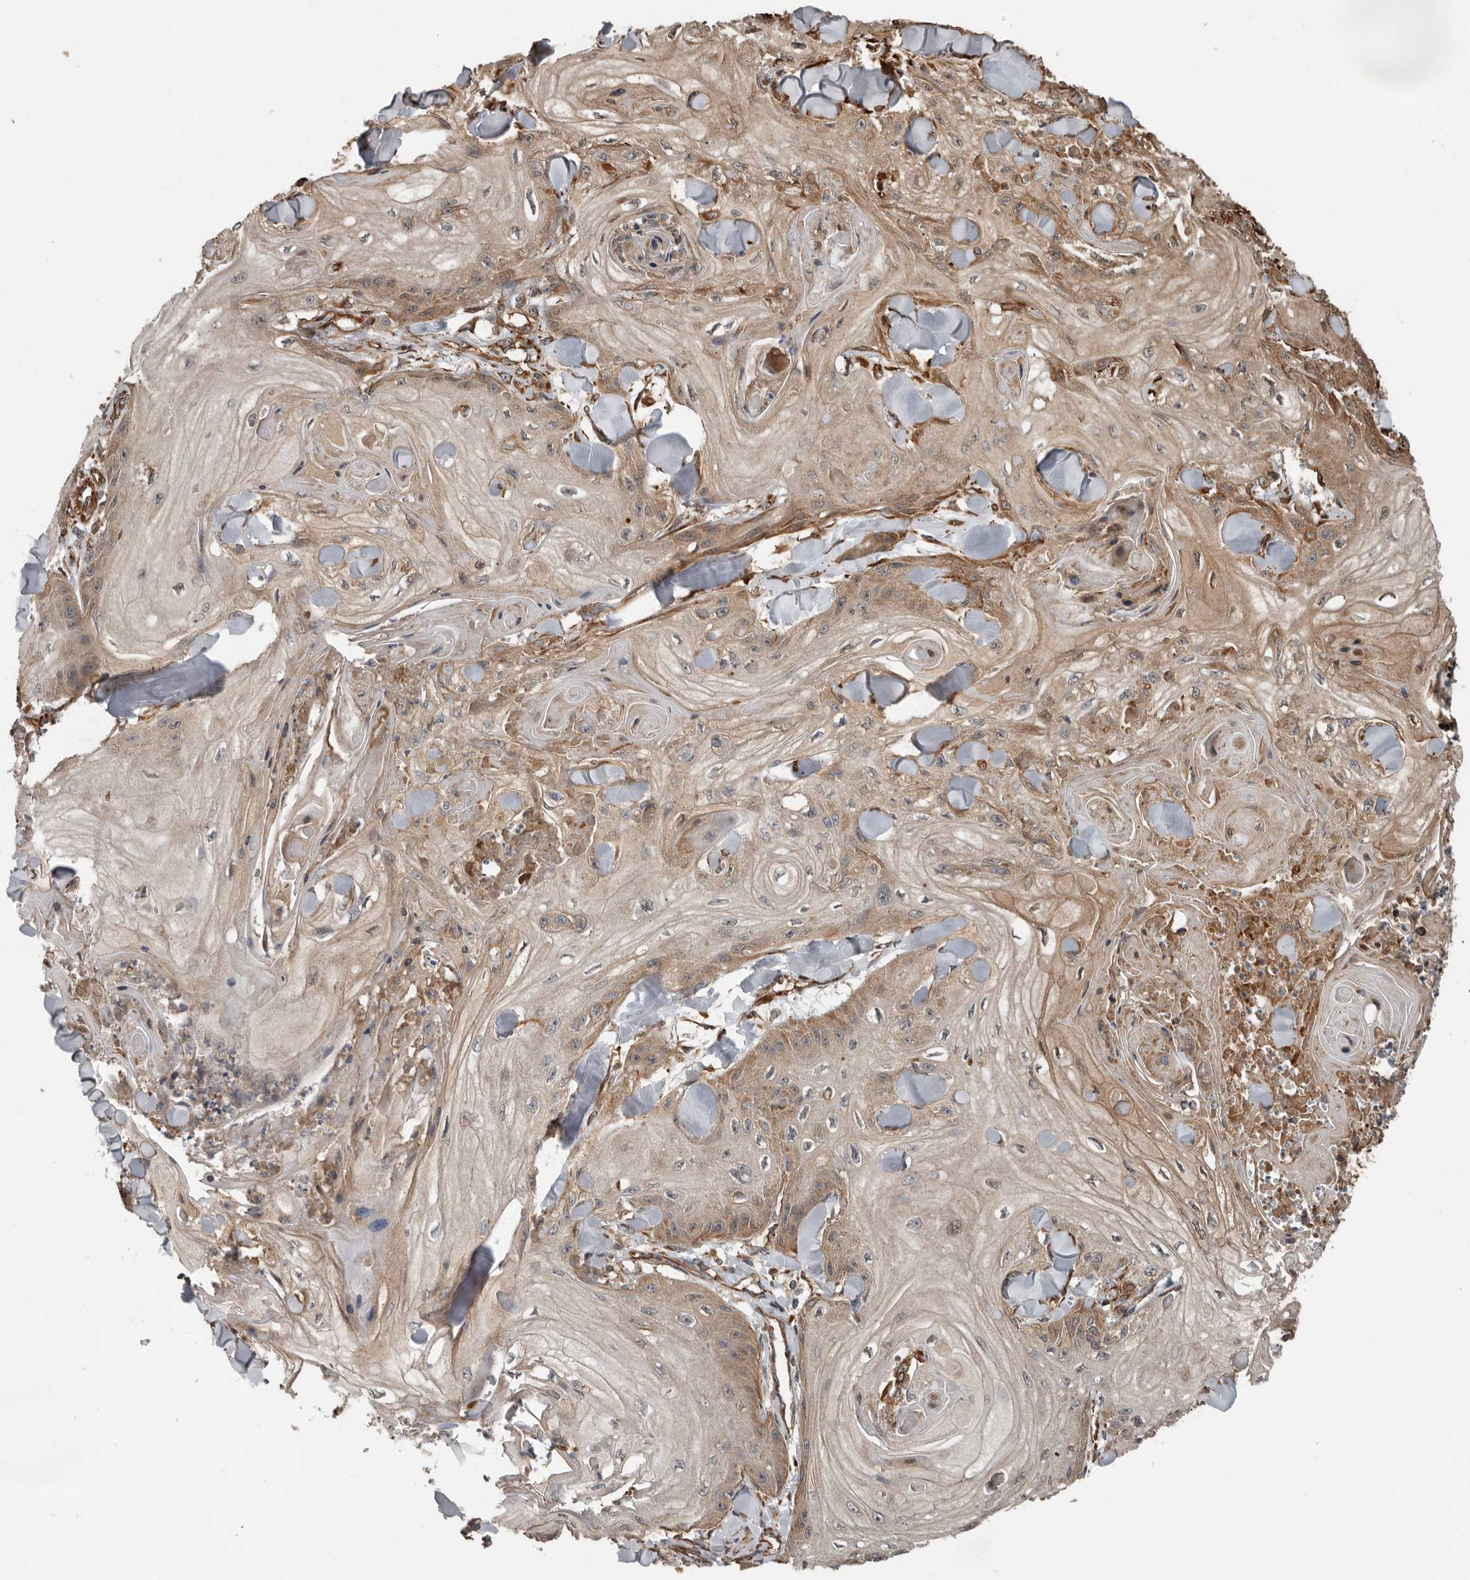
{"staining": {"intensity": "moderate", "quantity": "25%-75%", "location": "cytoplasmic/membranous"}, "tissue": "skin cancer", "cell_type": "Tumor cells", "image_type": "cancer", "snomed": [{"axis": "morphology", "description": "Squamous cell carcinoma, NOS"}, {"axis": "topography", "description": "Skin"}], "caption": "Approximately 25%-75% of tumor cells in skin squamous cell carcinoma show moderate cytoplasmic/membranous protein expression as visualized by brown immunohistochemical staining.", "gene": "YOD1", "patient": {"sex": "male", "age": 74}}